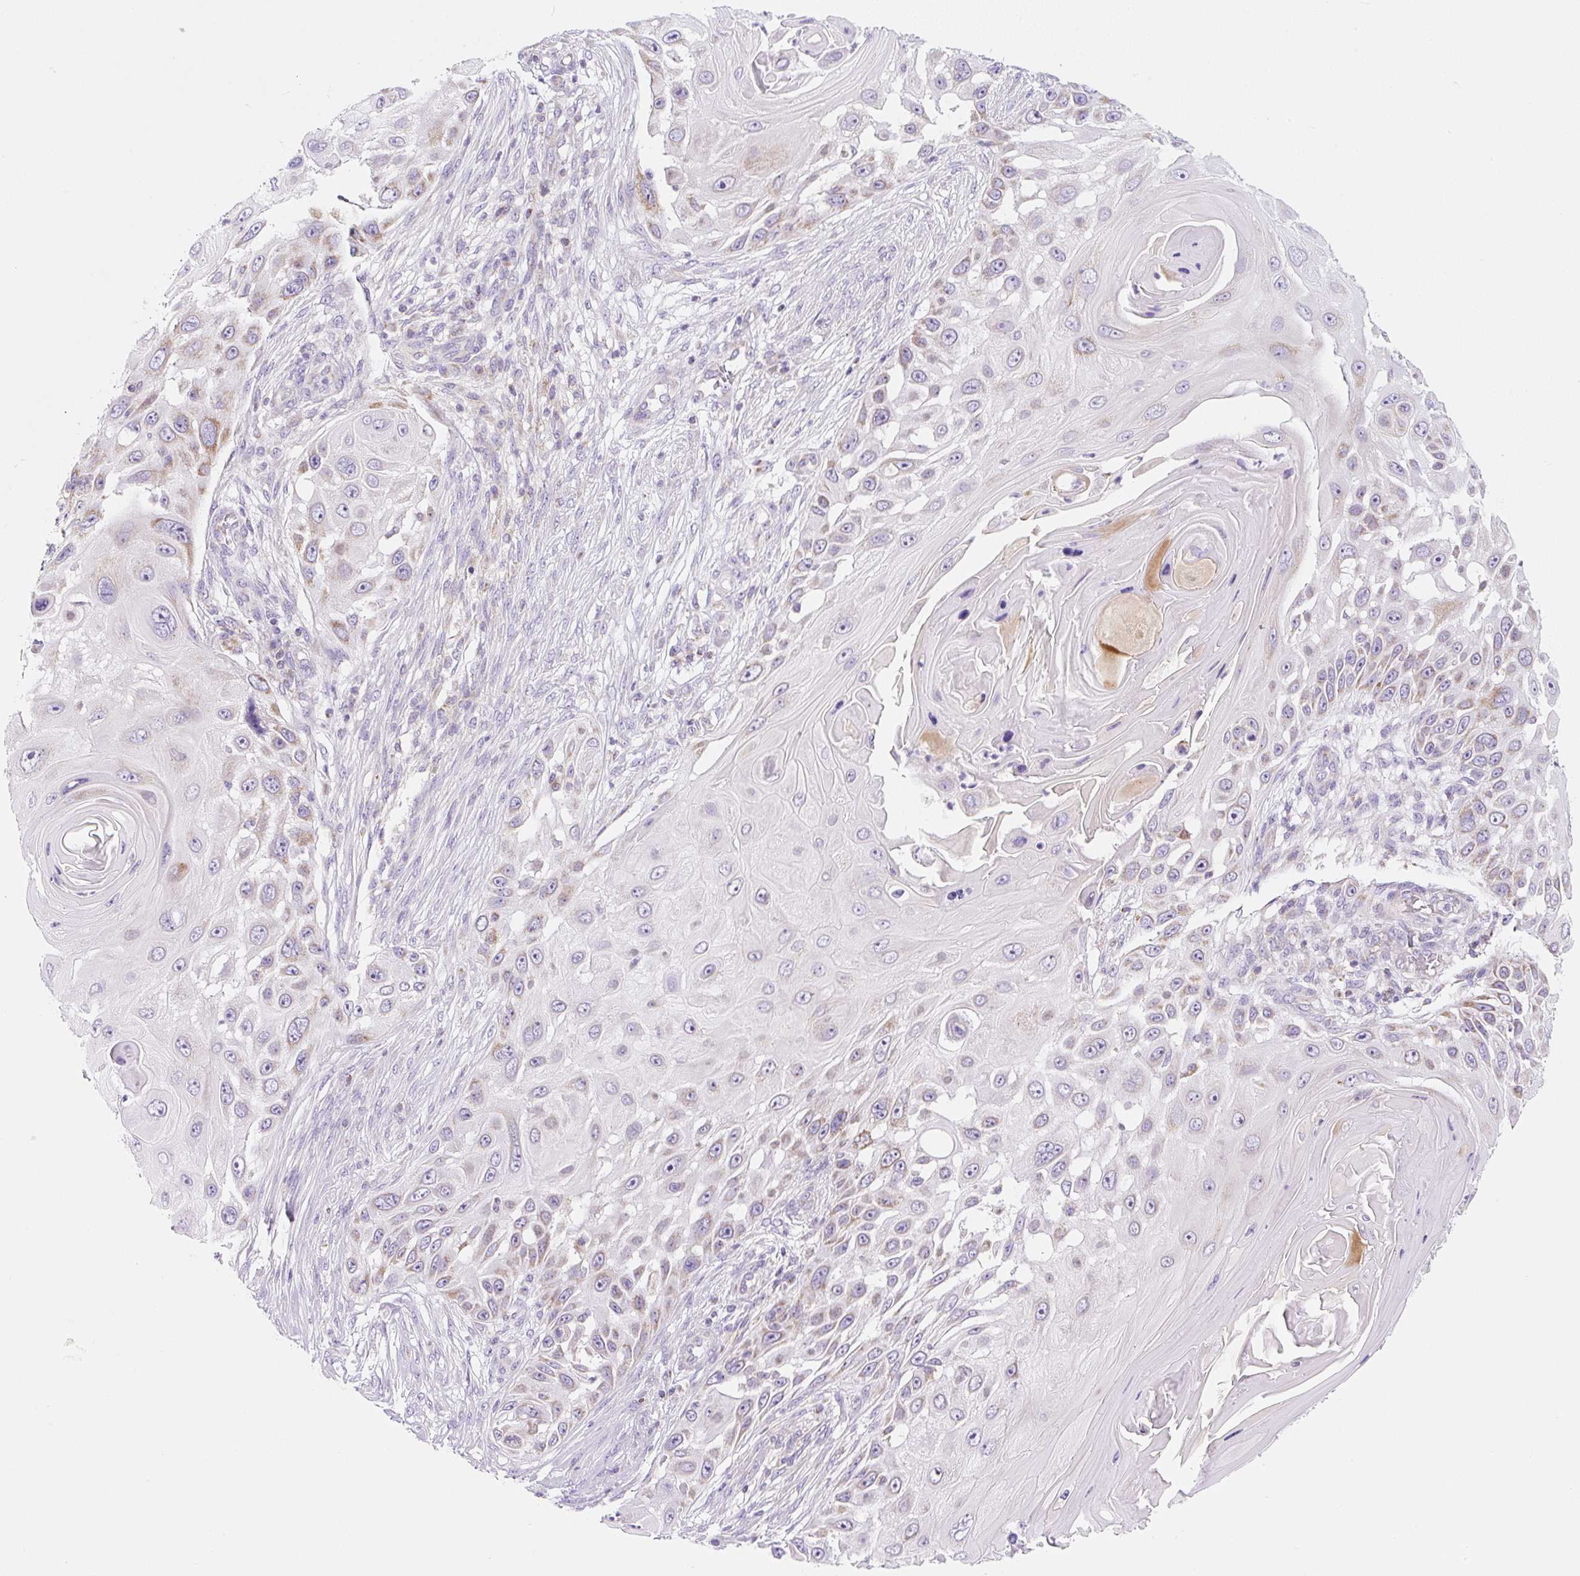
{"staining": {"intensity": "weak", "quantity": "25%-75%", "location": "cytoplasmic/membranous"}, "tissue": "skin cancer", "cell_type": "Tumor cells", "image_type": "cancer", "snomed": [{"axis": "morphology", "description": "Squamous cell carcinoma, NOS"}, {"axis": "topography", "description": "Skin"}], "caption": "Immunohistochemical staining of squamous cell carcinoma (skin) displays low levels of weak cytoplasmic/membranous protein expression in approximately 25%-75% of tumor cells.", "gene": "FOCAD", "patient": {"sex": "female", "age": 44}}